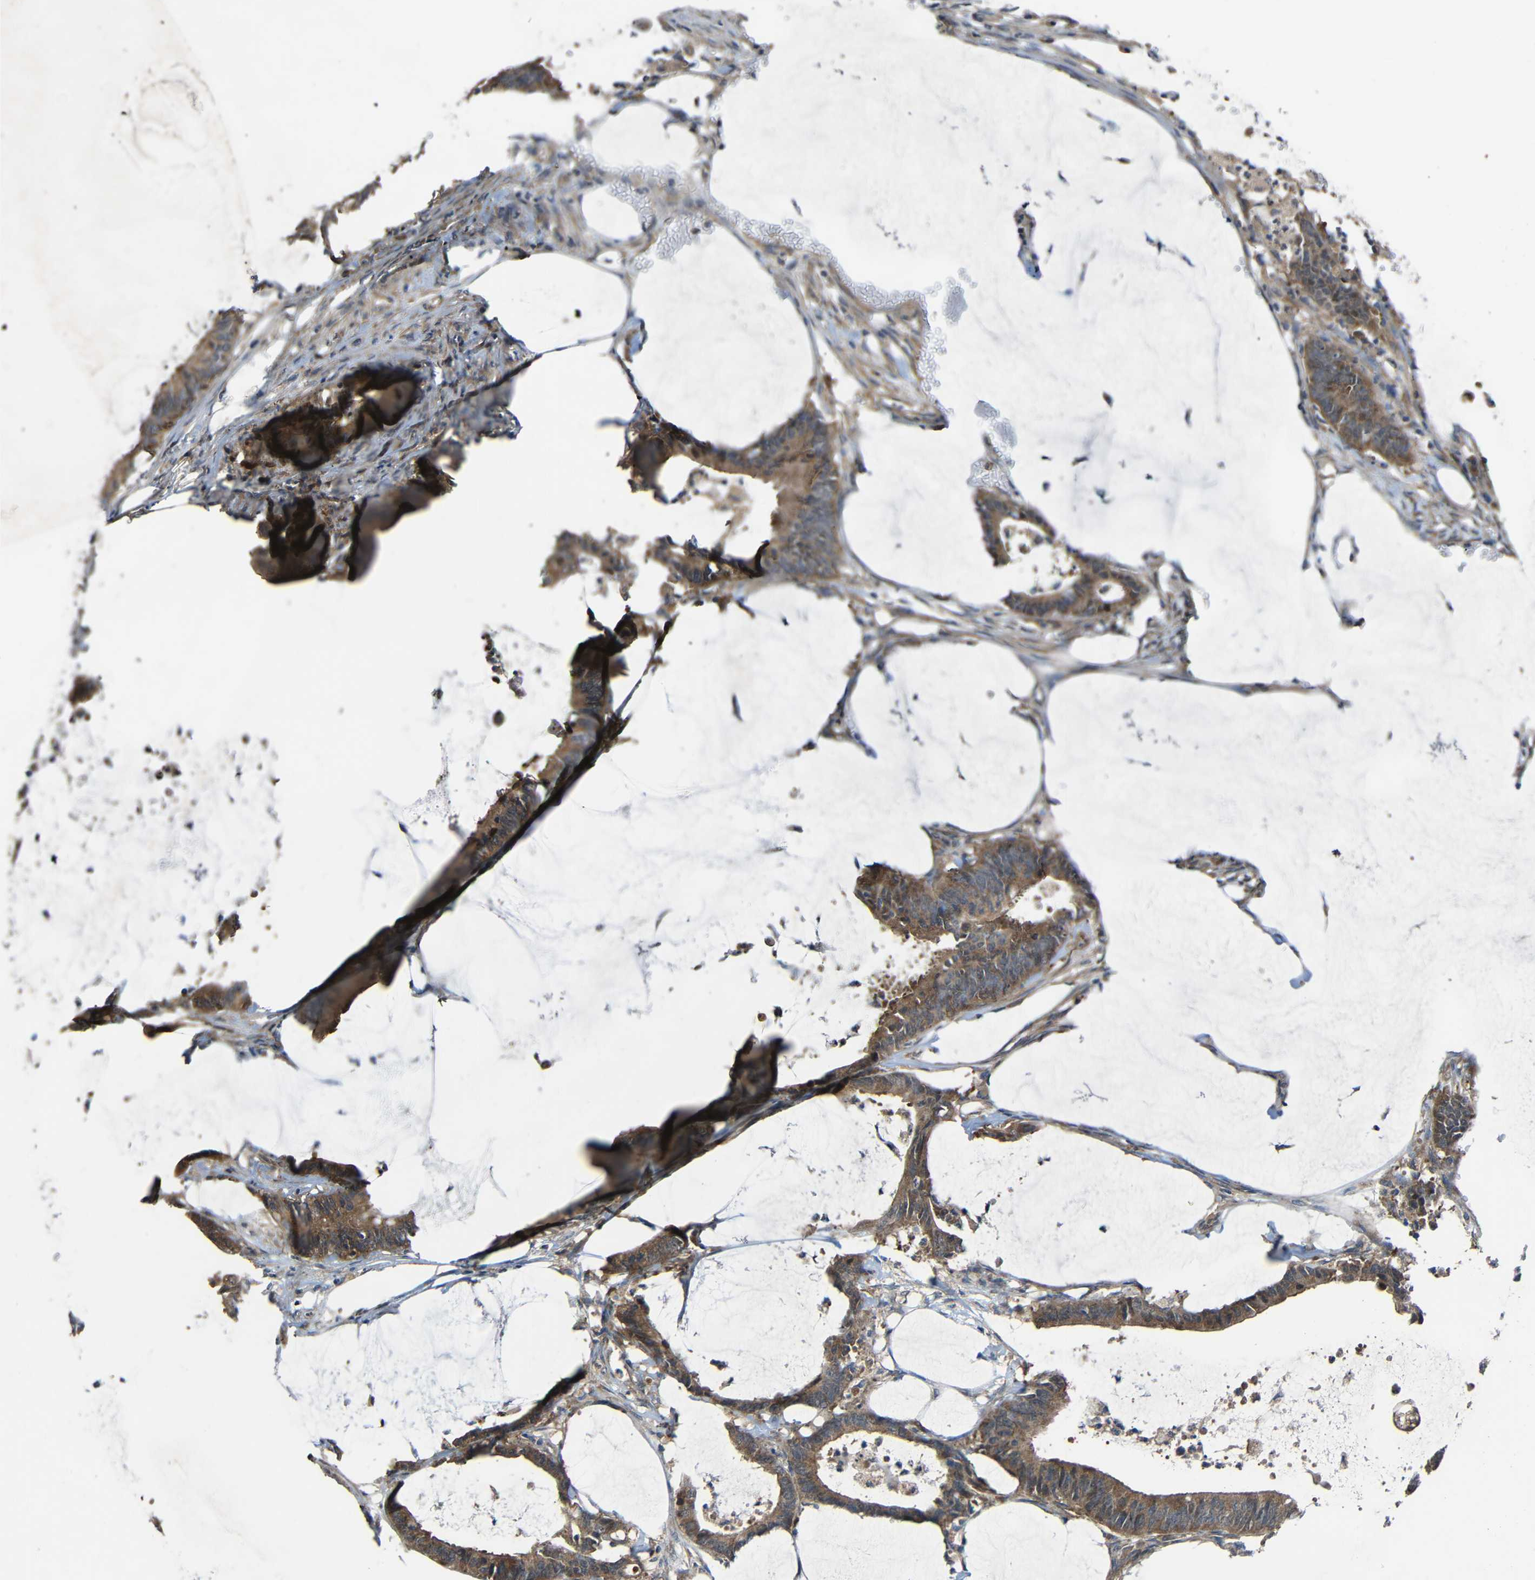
{"staining": {"intensity": "moderate", "quantity": ">75%", "location": "cytoplasmic/membranous"}, "tissue": "colorectal cancer", "cell_type": "Tumor cells", "image_type": "cancer", "snomed": [{"axis": "morphology", "description": "Adenocarcinoma, NOS"}, {"axis": "topography", "description": "Rectum"}], "caption": "Adenocarcinoma (colorectal) stained with DAB immunohistochemistry displays medium levels of moderate cytoplasmic/membranous positivity in approximately >75% of tumor cells.", "gene": "CHST9", "patient": {"sex": "female", "age": 66}}